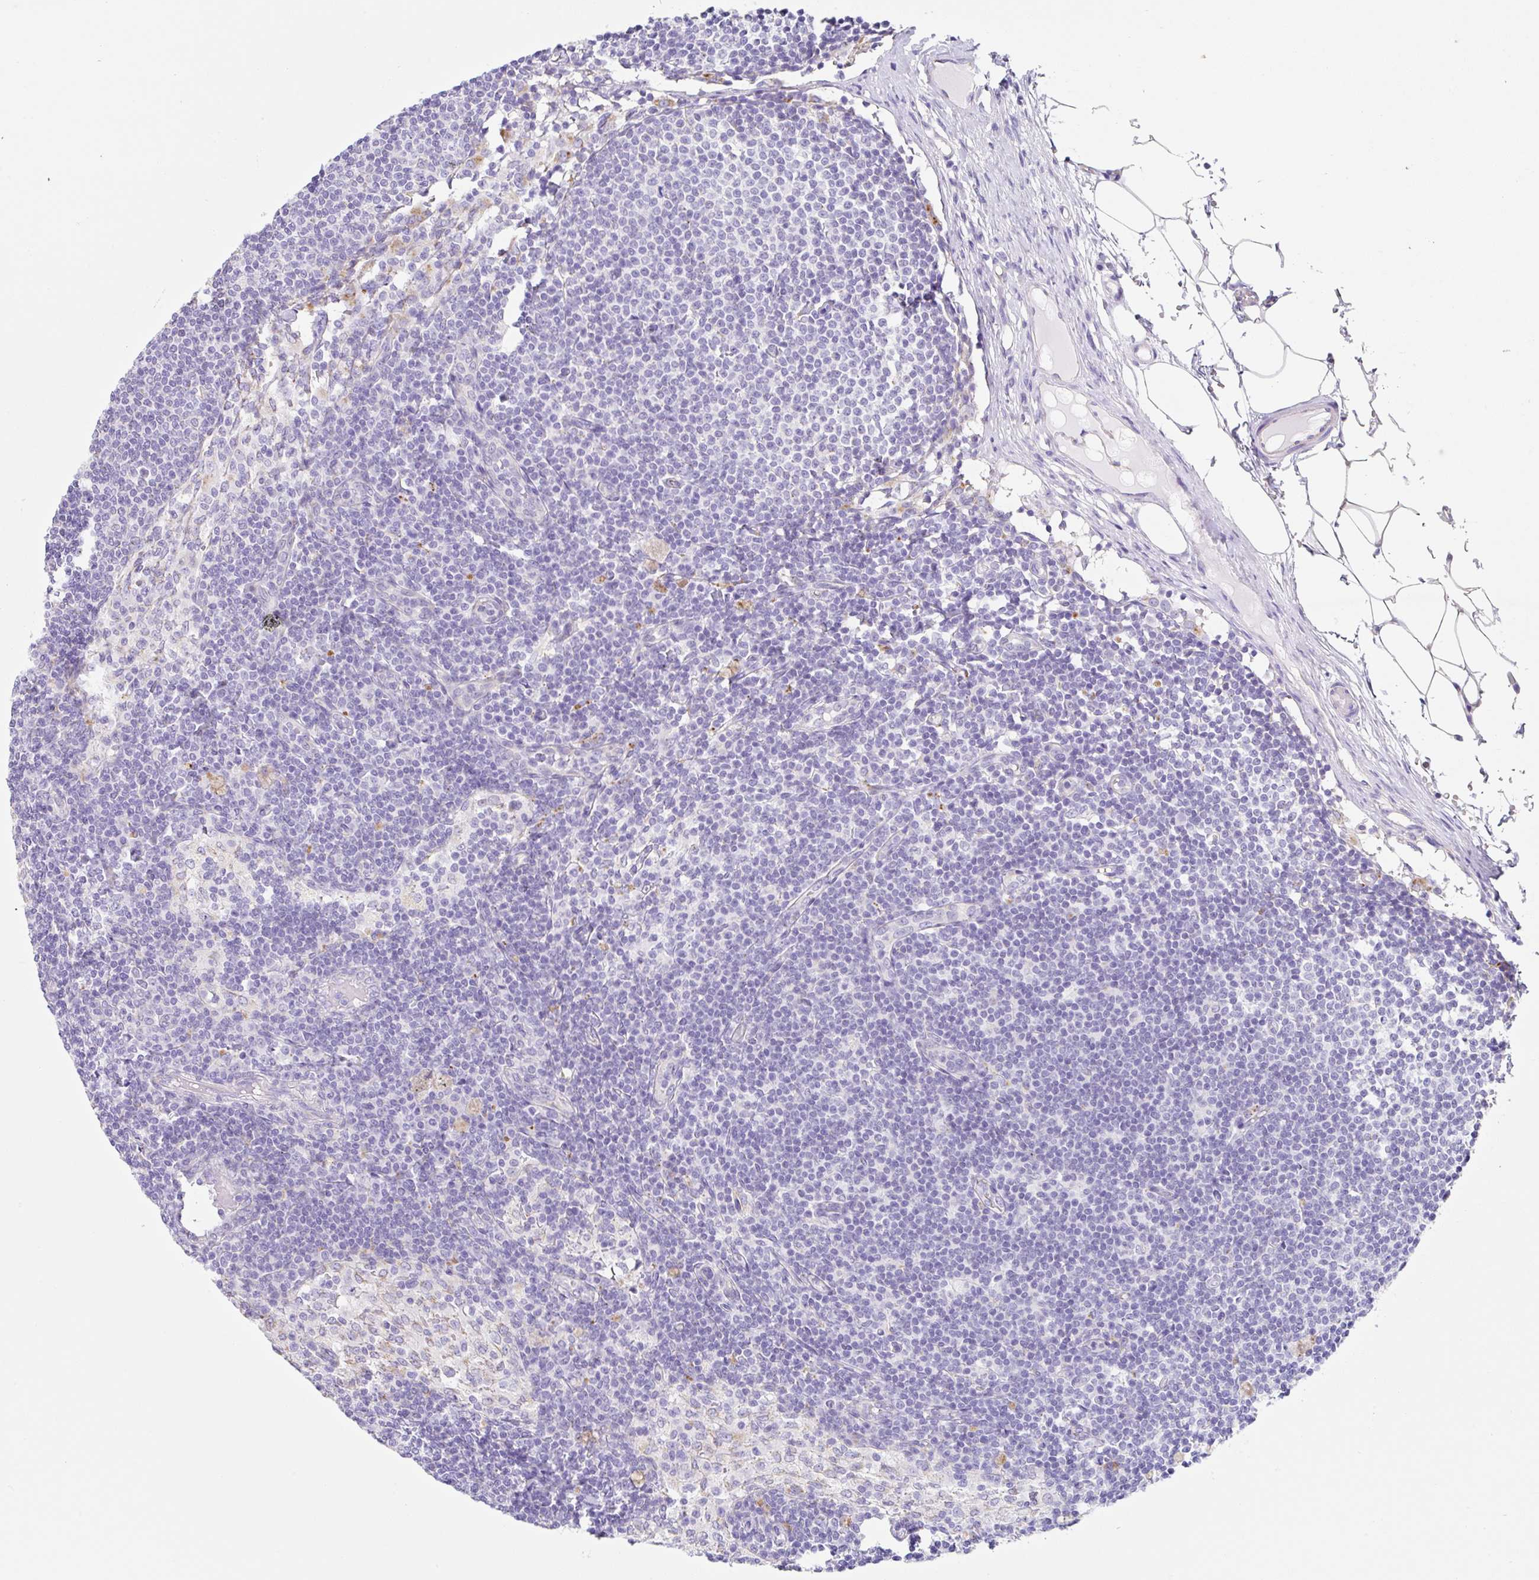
{"staining": {"intensity": "negative", "quantity": "none", "location": "none"}, "tissue": "lymph node", "cell_type": "Germinal center cells", "image_type": "normal", "snomed": [{"axis": "morphology", "description": "Normal tissue, NOS"}, {"axis": "topography", "description": "Lymph node"}], "caption": "Lymph node was stained to show a protein in brown. There is no significant expression in germinal center cells. (Brightfield microscopy of DAB IHC at high magnification).", "gene": "DKK4", "patient": {"sex": "male", "age": 49}}